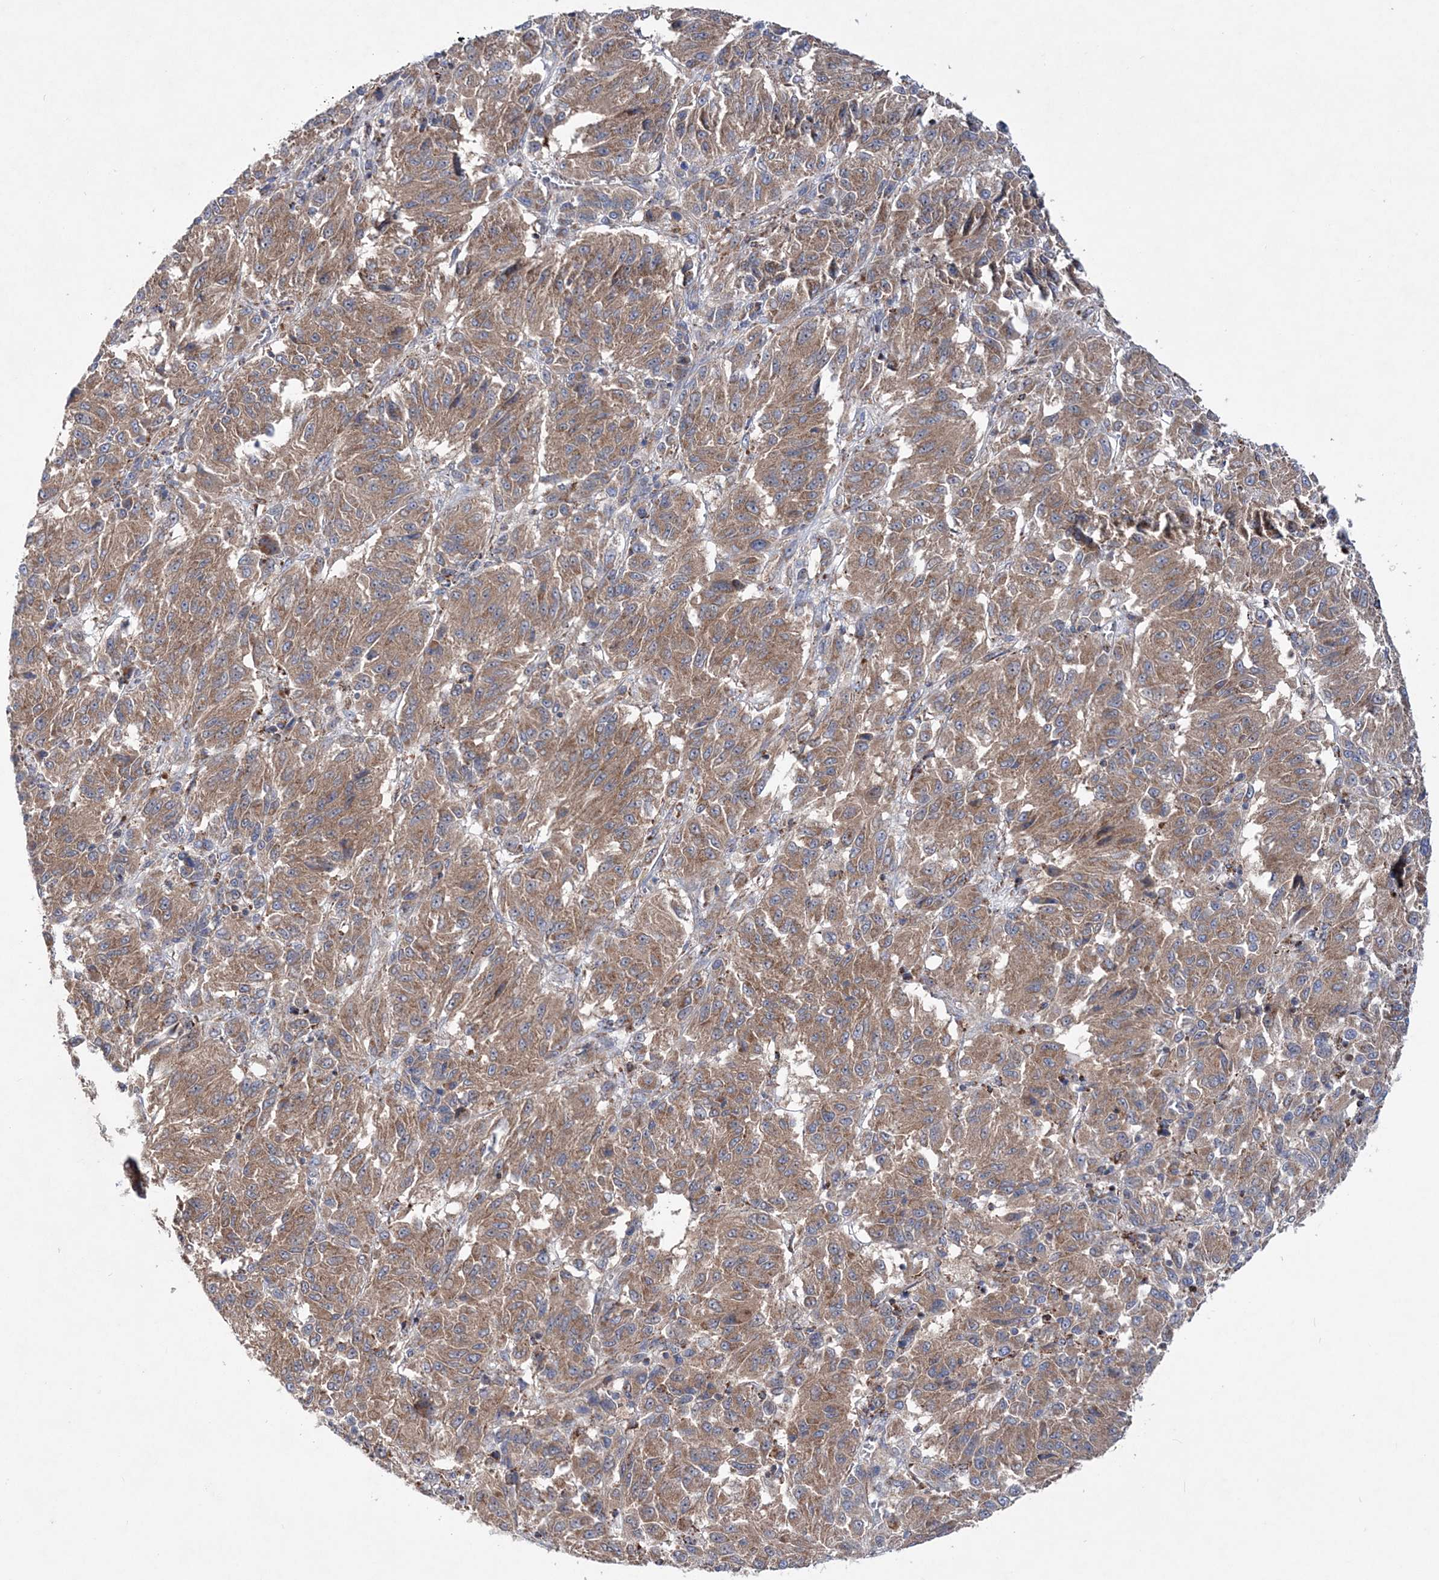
{"staining": {"intensity": "moderate", "quantity": ">75%", "location": "cytoplasmic/membranous"}, "tissue": "melanoma", "cell_type": "Tumor cells", "image_type": "cancer", "snomed": [{"axis": "morphology", "description": "Malignant melanoma, Metastatic site"}, {"axis": "topography", "description": "Lung"}], "caption": "Human malignant melanoma (metastatic site) stained with a protein marker shows moderate staining in tumor cells.", "gene": "NGLY1", "patient": {"sex": "male", "age": 64}}